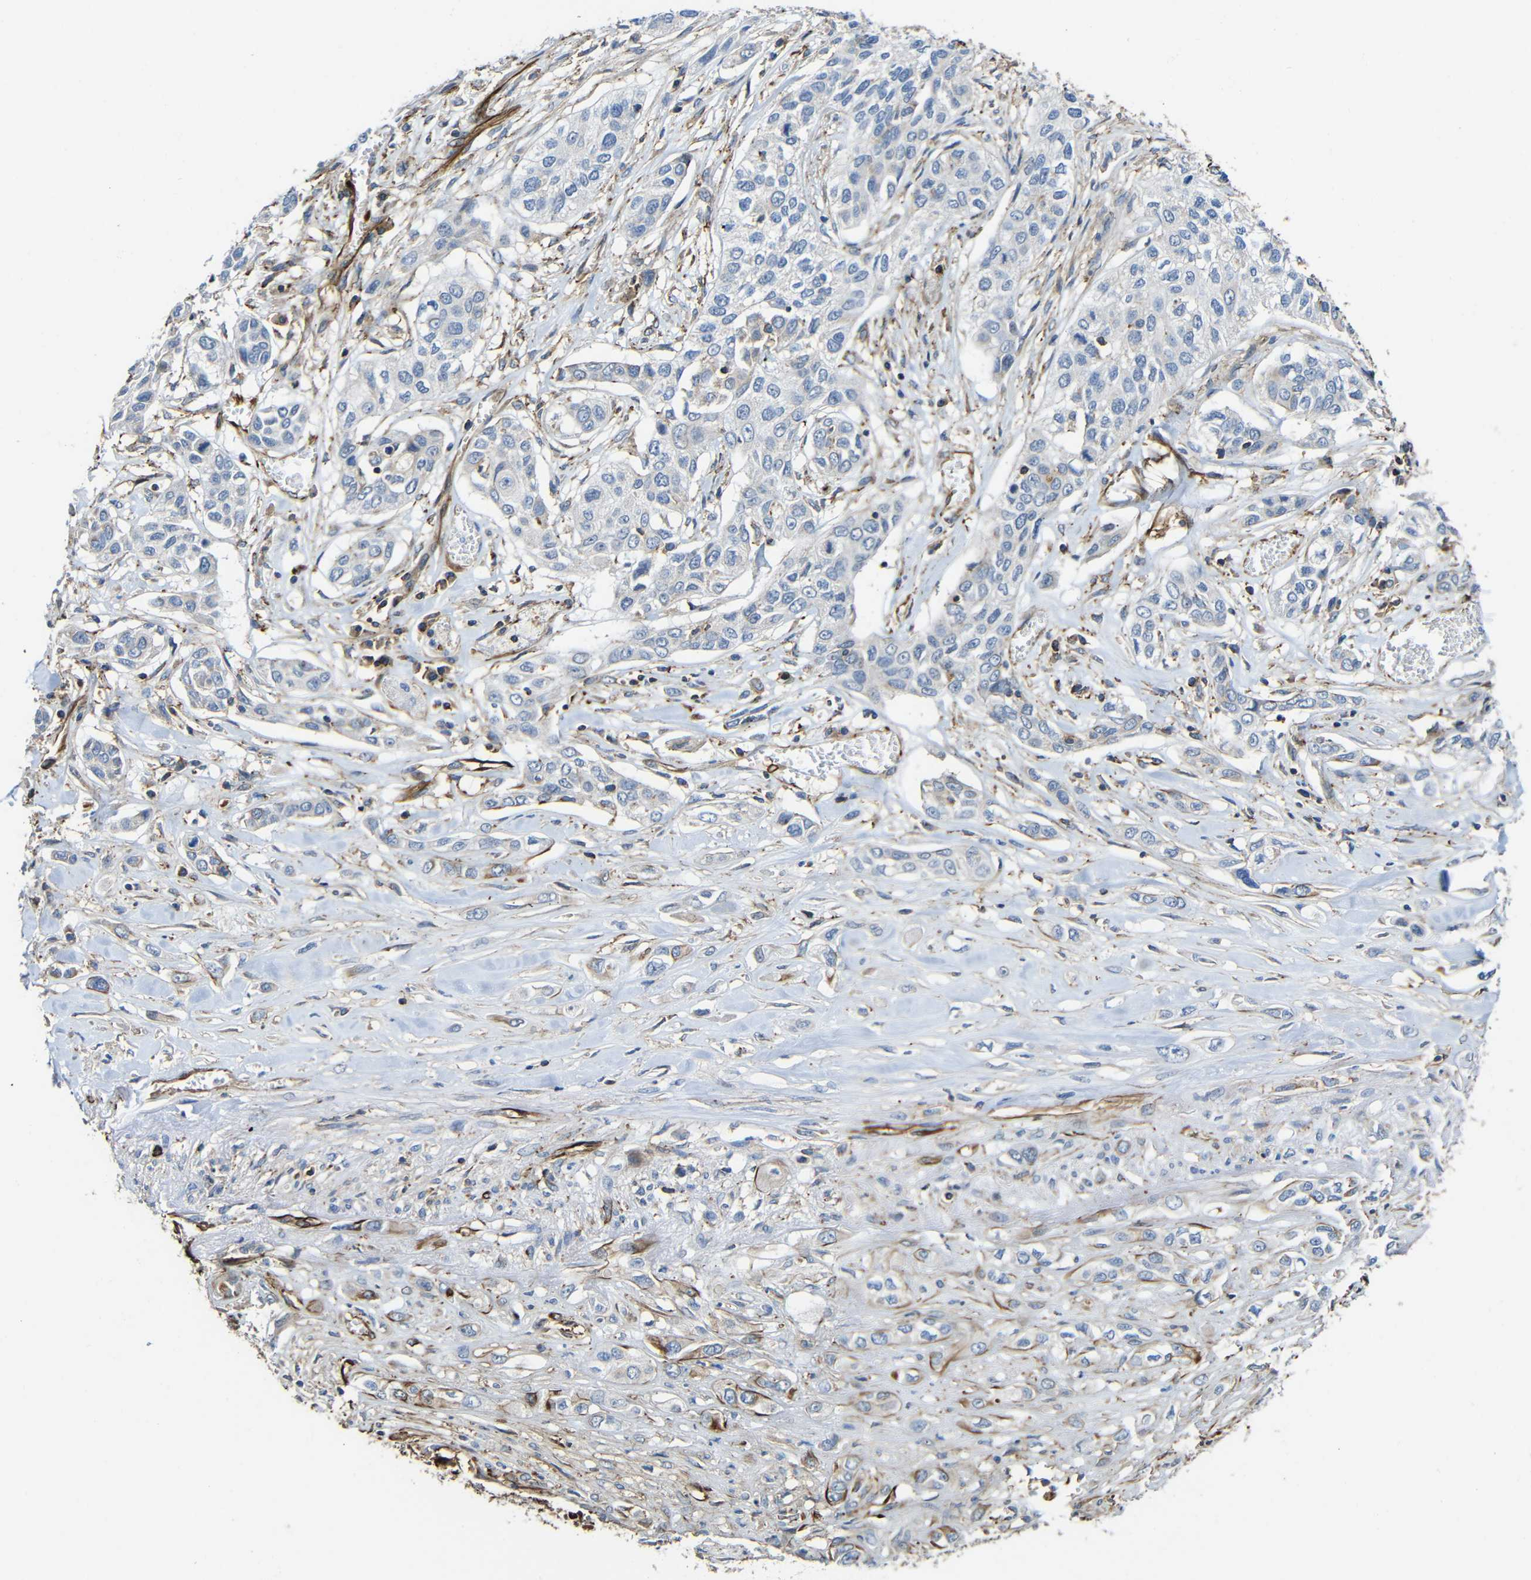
{"staining": {"intensity": "weak", "quantity": "<25%", "location": "cytoplasmic/membranous"}, "tissue": "lung cancer", "cell_type": "Tumor cells", "image_type": "cancer", "snomed": [{"axis": "morphology", "description": "Squamous cell carcinoma, NOS"}, {"axis": "topography", "description": "Lung"}], "caption": "IHC image of neoplastic tissue: human squamous cell carcinoma (lung) stained with DAB displays no significant protein staining in tumor cells.", "gene": "IGSF10", "patient": {"sex": "male", "age": 71}}